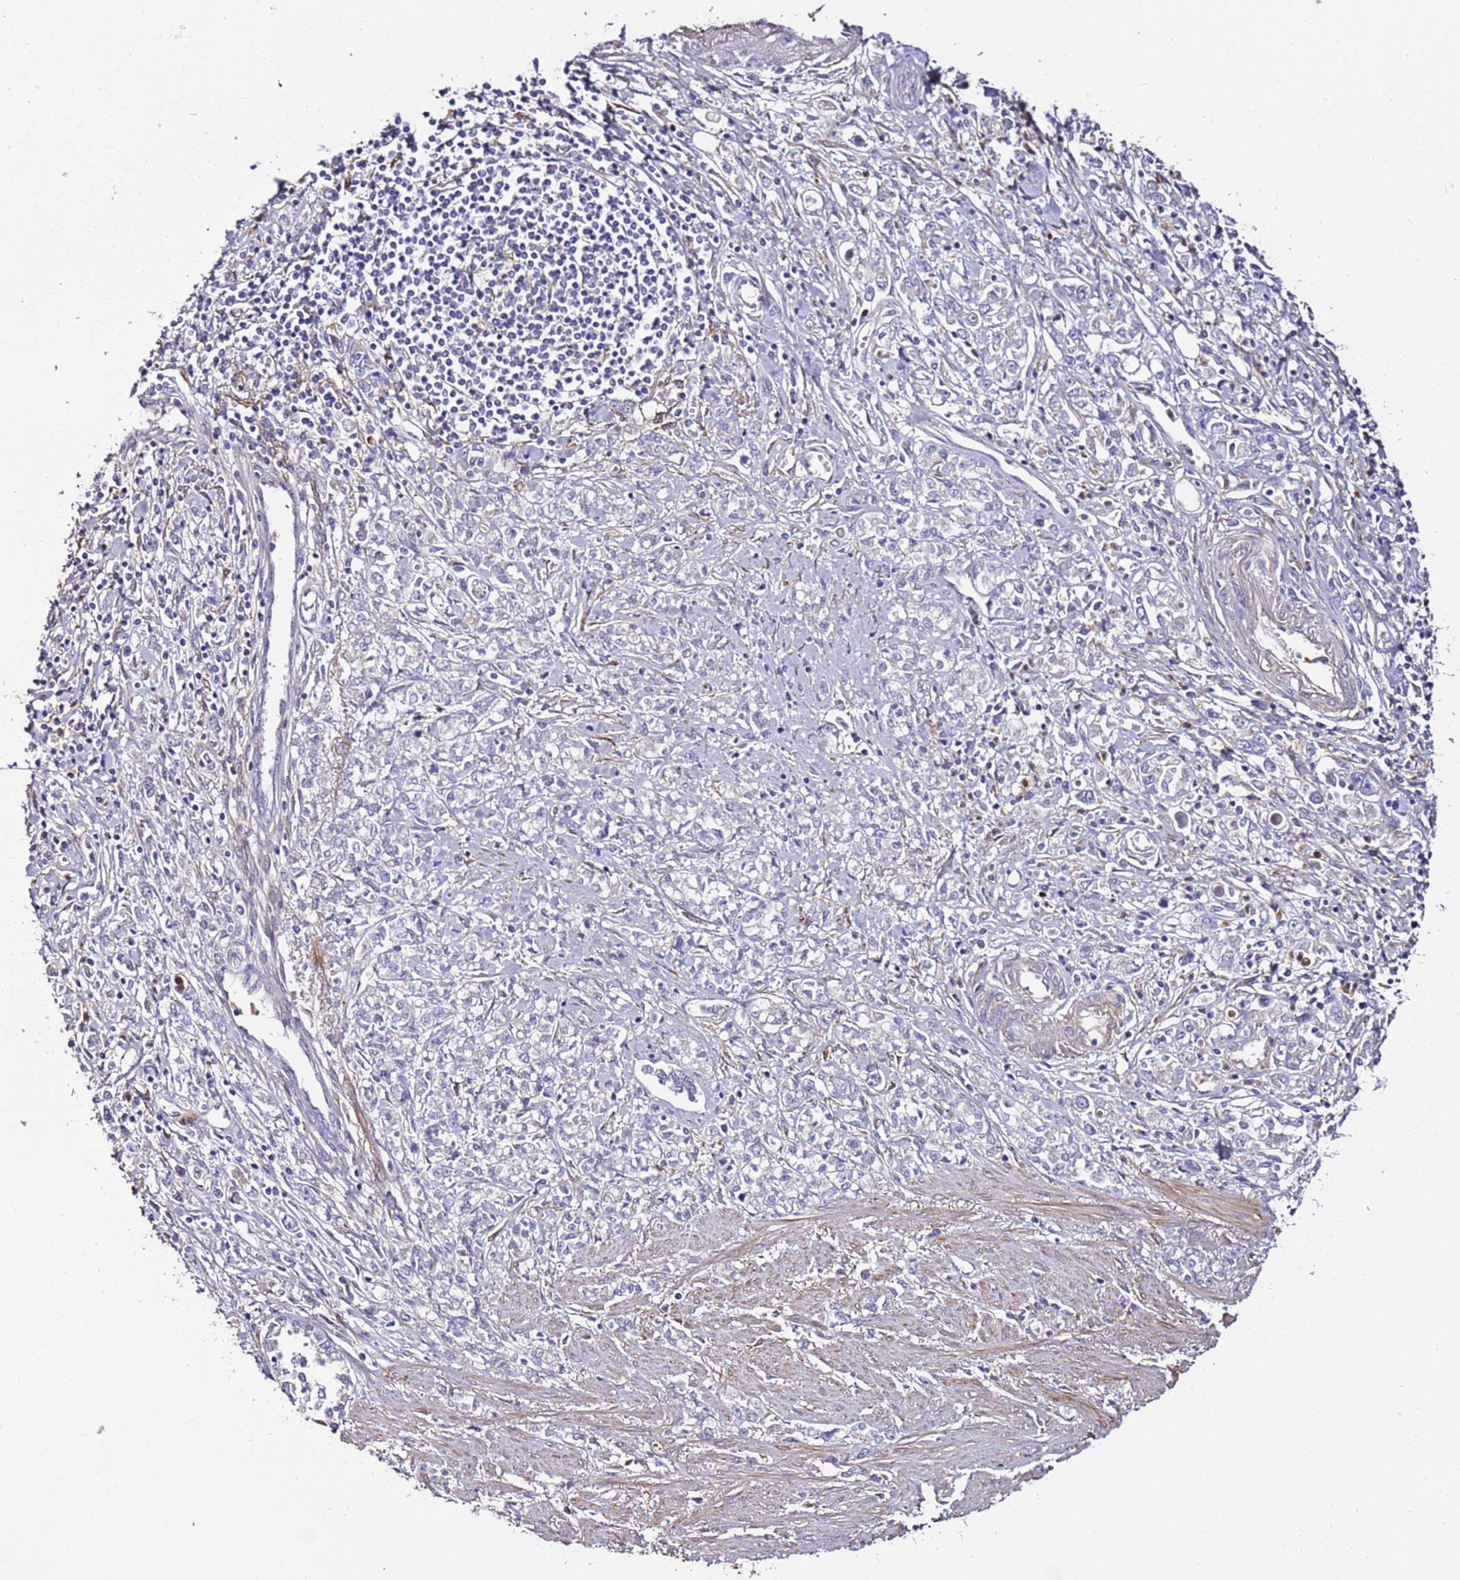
{"staining": {"intensity": "negative", "quantity": "none", "location": "none"}, "tissue": "stomach cancer", "cell_type": "Tumor cells", "image_type": "cancer", "snomed": [{"axis": "morphology", "description": "Adenocarcinoma, NOS"}, {"axis": "topography", "description": "Stomach"}], "caption": "This is an immunohistochemistry (IHC) photomicrograph of human stomach cancer (adenocarcinoma). There is no positivity in tumor cells.", "gene": "FAM174C", "patient": {"sex": "female", "age": 76}}